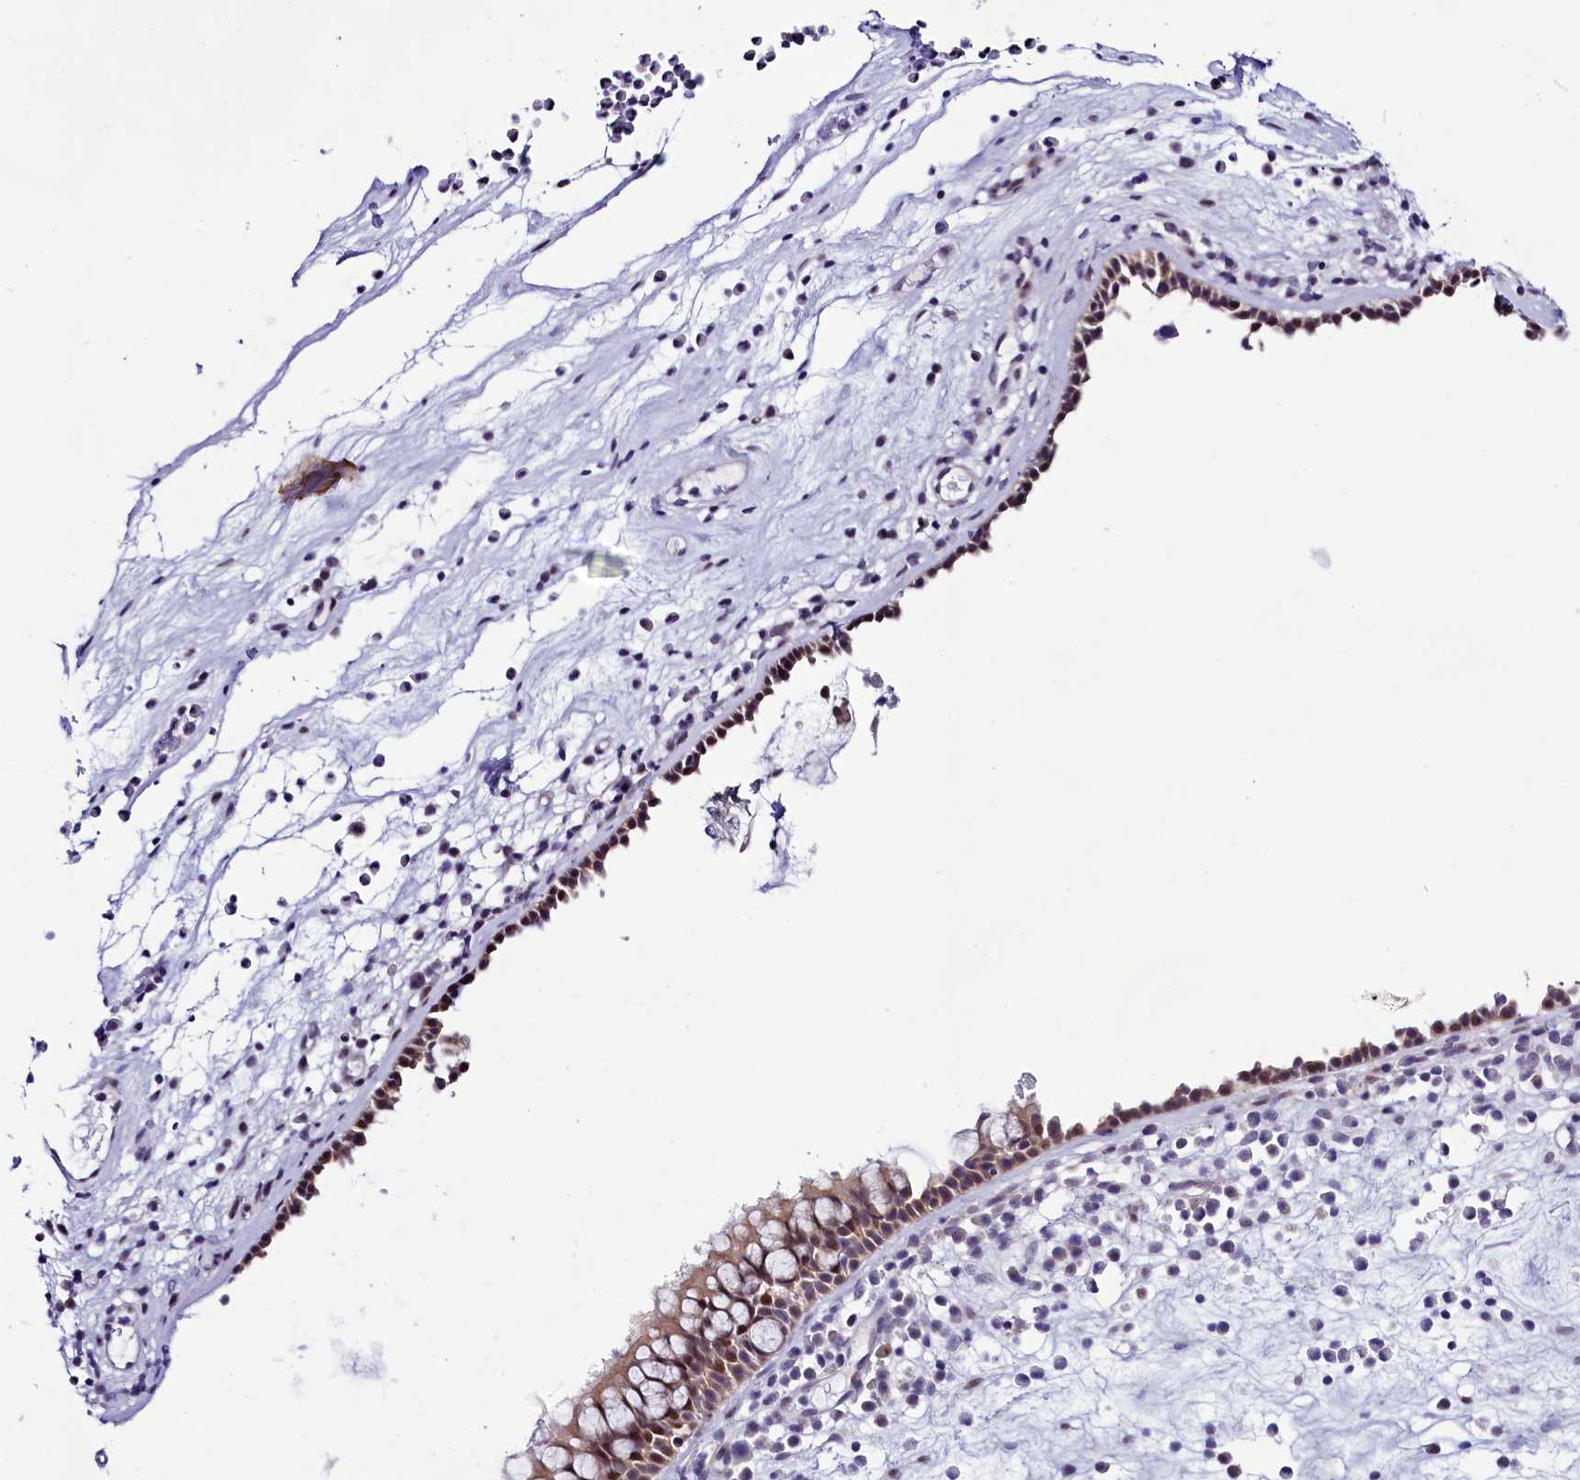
{"staining": {"intensity": "moderate", "quantity": ">75%", "location": "nuclear"}, "tissue": "nasopharynx", "cell_type": "Respiratory epithelial cells", "image_type": "normal", "snomed": [{"axis": "morphology", "description": "Normal tissue, NOS"}, {"axis": "morphology", "description": "Inflammation, NOS"}, {"axis": "morphology", "description": "Malignant melanoma, Metastatic site"}, {"axis": "topography", "description": "Nasopharynx"}], "caption": "Protein expression analysis of normal human nasopharynx reveals moderate nuclear positivity in about >75% of respiratory epithelial cells. The protein is shown in brown color, while the nuclei are stained blue.", "gene": "CCDC106", "patient": {"sex": "male", "age": 70}}